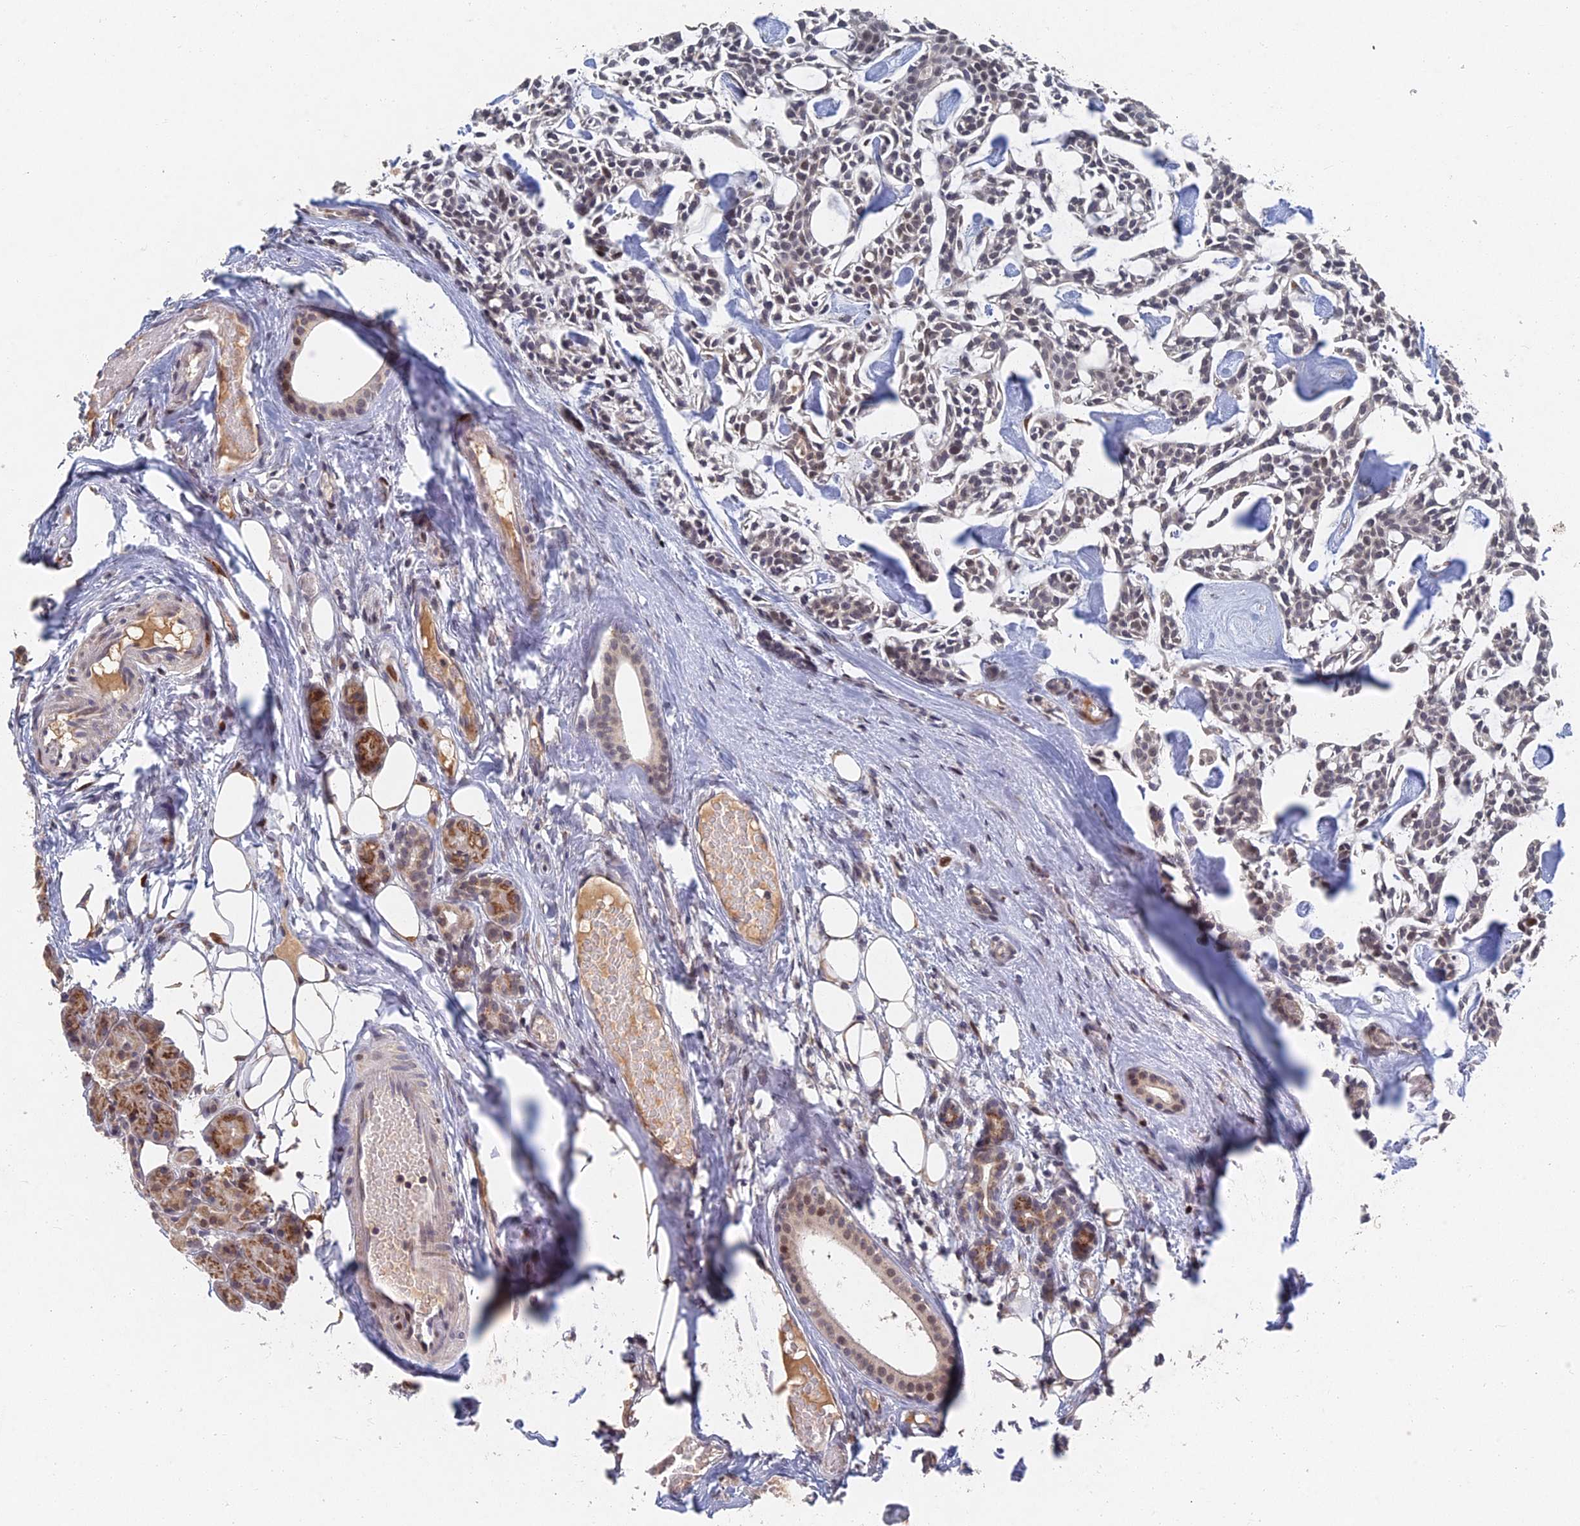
{"staining": {"intensity": "negative", "quantity": "none", "location": "none"}, "tissue": "head and neck cancer", "cell_type": "Tumor cells", "image_type": "cancer", "snomed": [{"axis": "morphology", "description": "Adenocarcinoma, NOS"}, {"axis": "topography", "description": "Salivary gland"}, {"axis": "topography", "description": "Head-Neck"}], "caption": "Protein analysis of head and neck cancer (adenocarcinoma) displays no significant positivity in tumor cells. (DAB (3,3'-diaminobenzidine) IHC with hematoxylin counter stain).", "gene": "GNA15", "patient": {"sex": "male", "age": 55}}